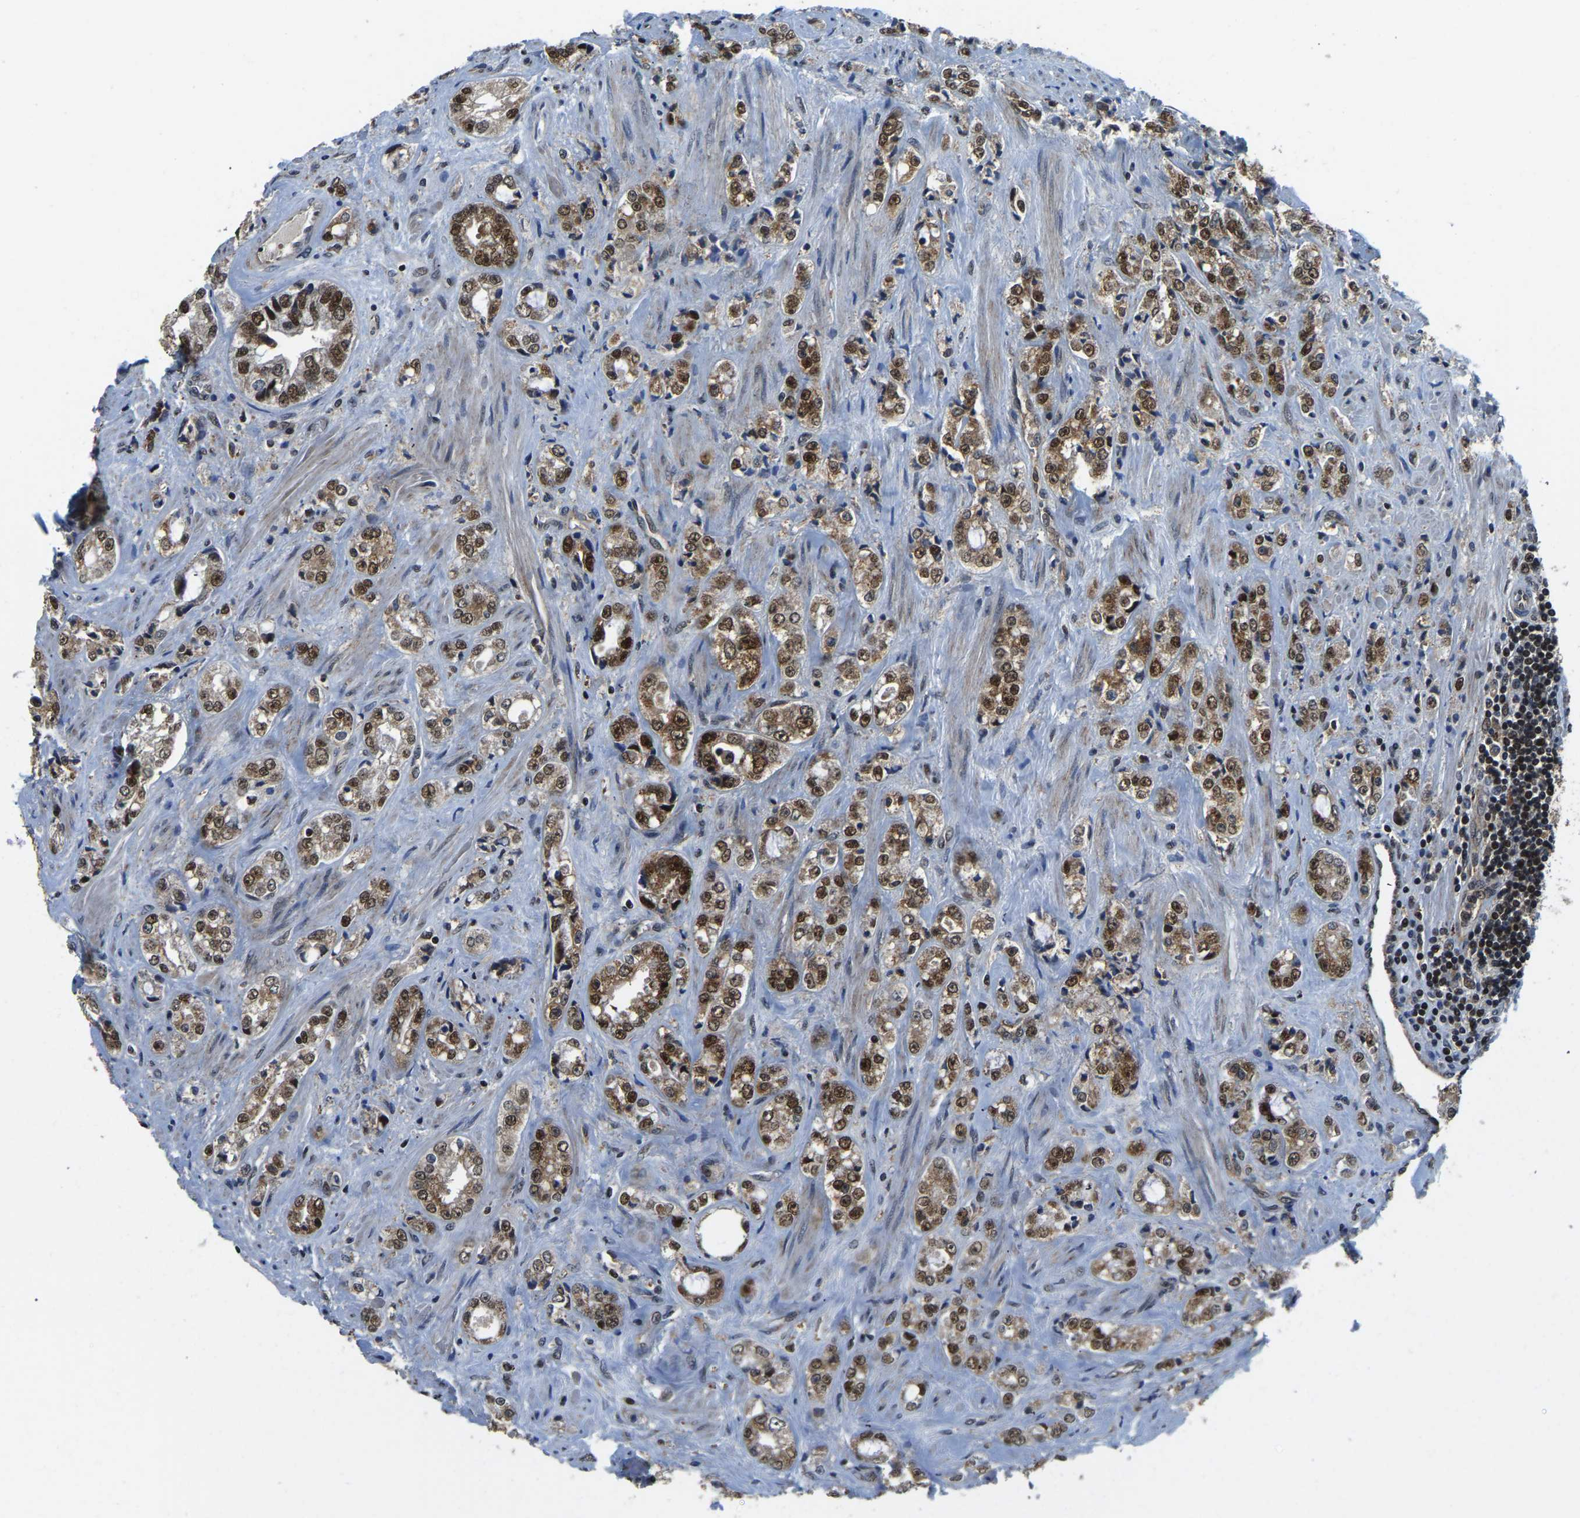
{"staining": {"intensity": "strong", "quantity": ">75%", "location": "cytoplasmic/membranous,nuclear"}, "tissue": "prostate cancer", "cell_type": "Tumor cells", "image_type": "cancer", "snomed": [{"axis": "morphology", "description": "Adenocarcinoma, High grade"}, {"axis": "topography", "description": "Prostate"}], "caption": "Immunohistochemistry (IHC) of human prostate cancer demonstrates high levels of strong cytoplasmic/membranous and nuclear positivity in approximately >75% of tumor cells.", "gene": "DFFA", "patient": {"sex": "male", "age": 61}}